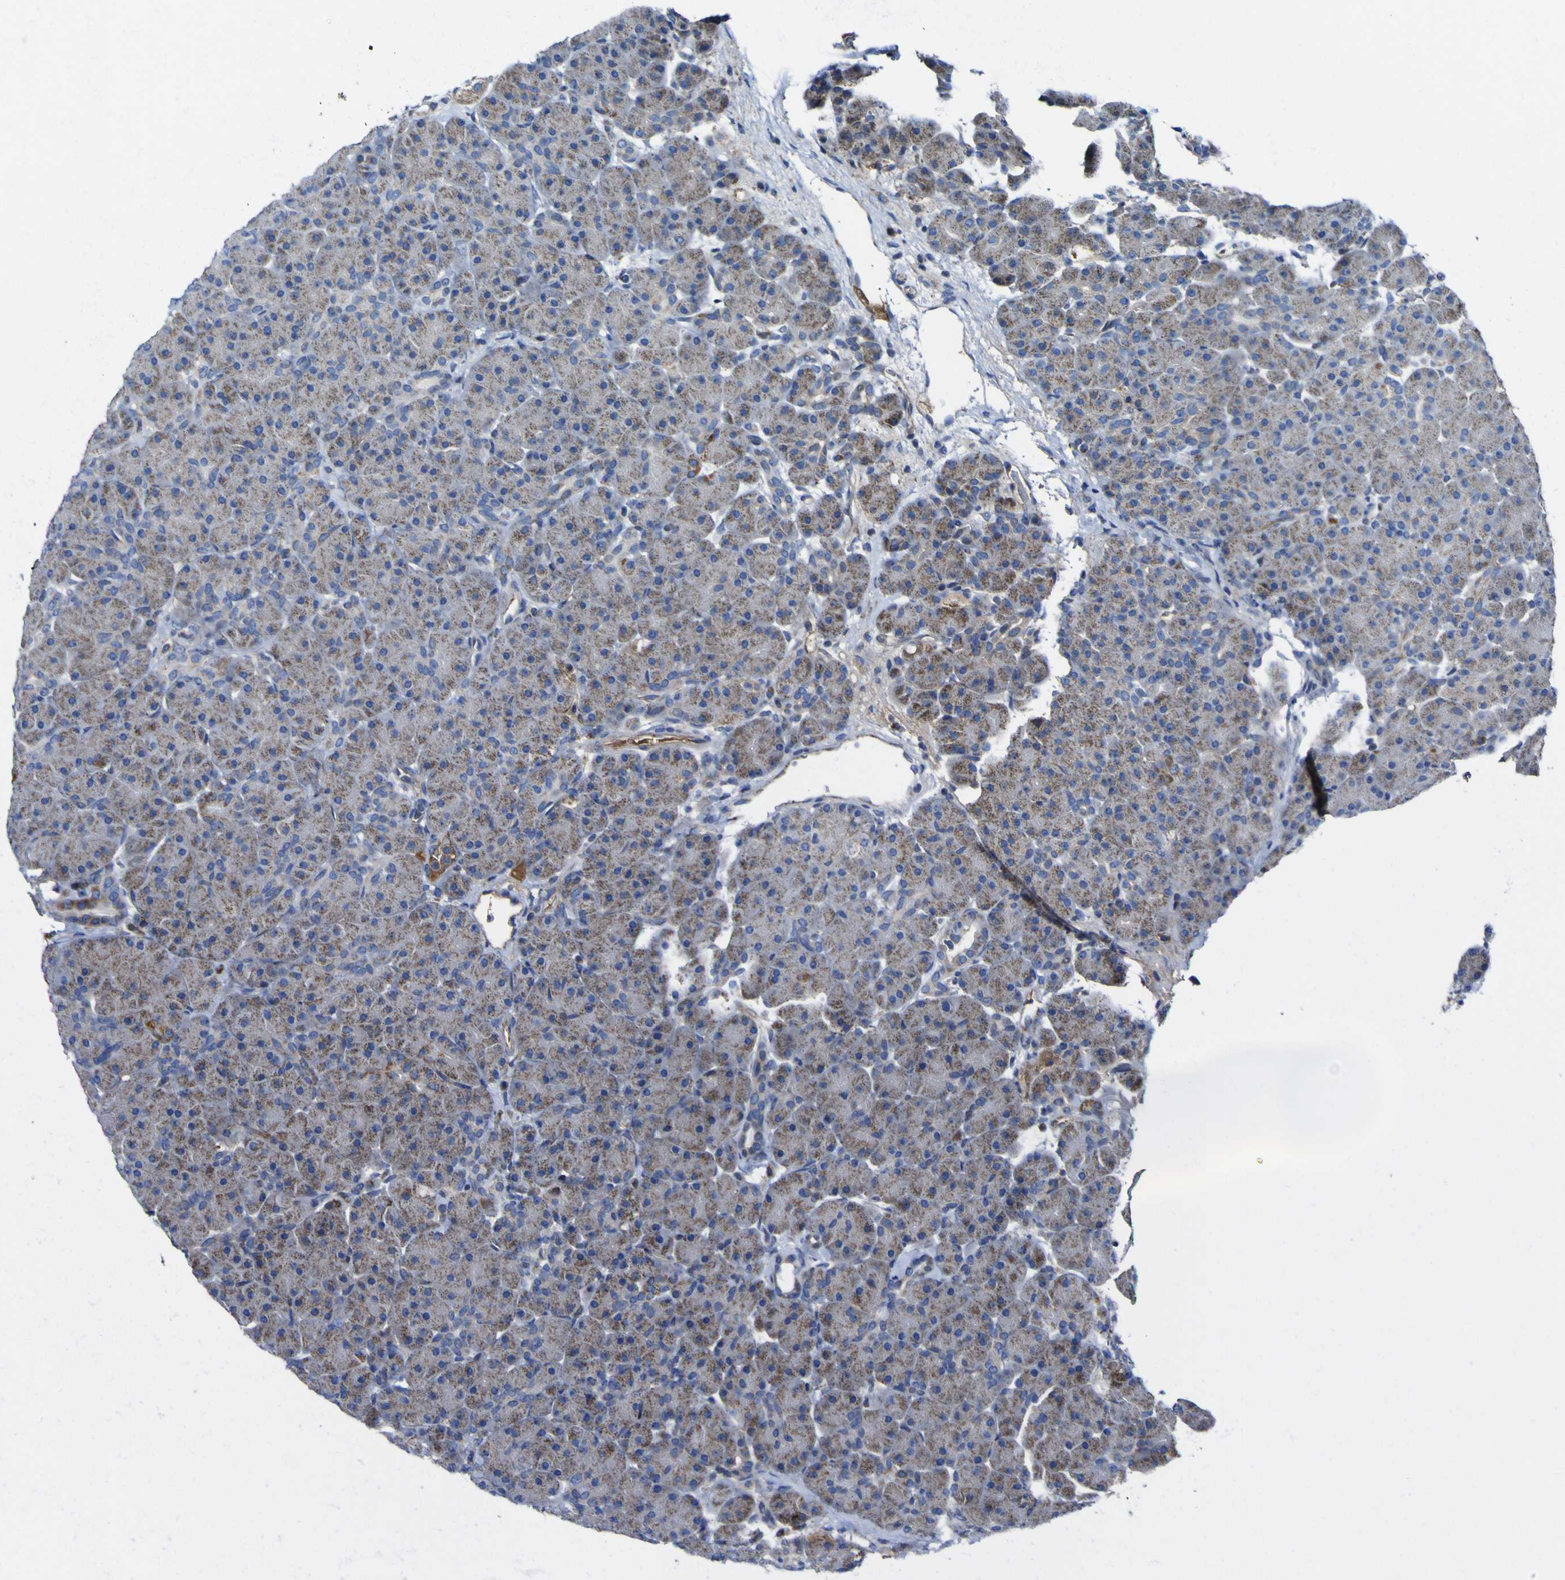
{"staining": {"intensity": "moderate", "quantity": ">75%", "location": "cytoplasmic/membranous"}, "tissue": "pancreas", "cell_type": "Exocrine glandular cells", "image_type": "normal", "snomed": [{"axis": "morphology", "description": "Normal tissue, NOS"}, {"axis": "topography", "description": "Pancreas"}], "caption": "Protein positivity by immunohistochemistry (IHC) shows moderate cytoplasmic/membranous staining in approximately >75% of exocrine glandular cells in benign pancreas.", "gene": "CCDC90B", "patient": {"sex": "male", "age": 66}}